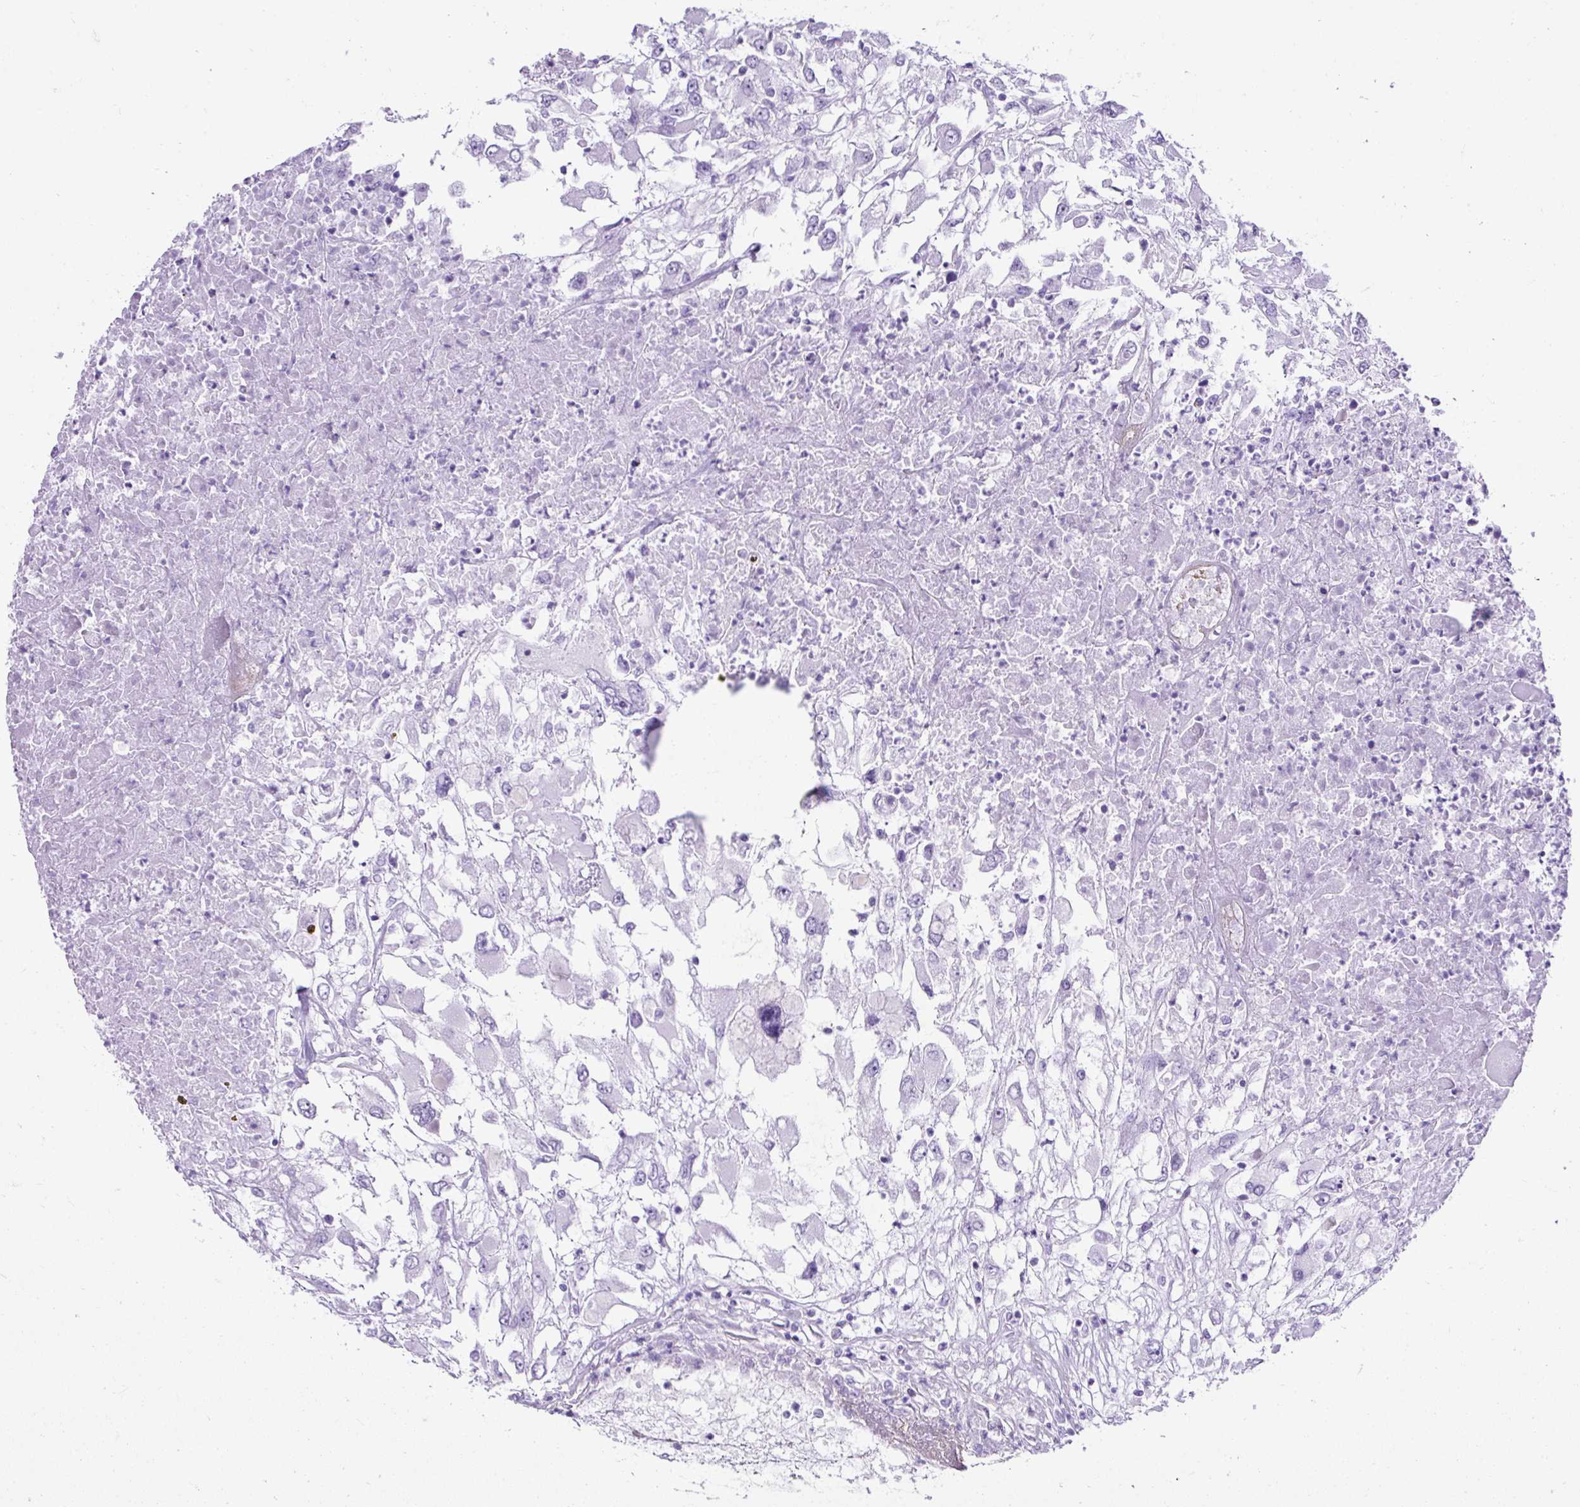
{"staining": {"intensity": "negative", "quantity": "none", "location": "none"}, "tissue": "renal cancer", "cell_type": "Tumor cells", "image_type": "cancer", "snomed": [{"axis": "morphology", "description": "Adenocarcinoma, NOS"}, {"axis": "topography", "description": "Kidney"}], "caption": "Photomicrograph shows no significant protein expression in tumor cells of adenocarcinoma (renal).", "gene": "KRT12", "patient": {"sex": "female", "age": 52}}